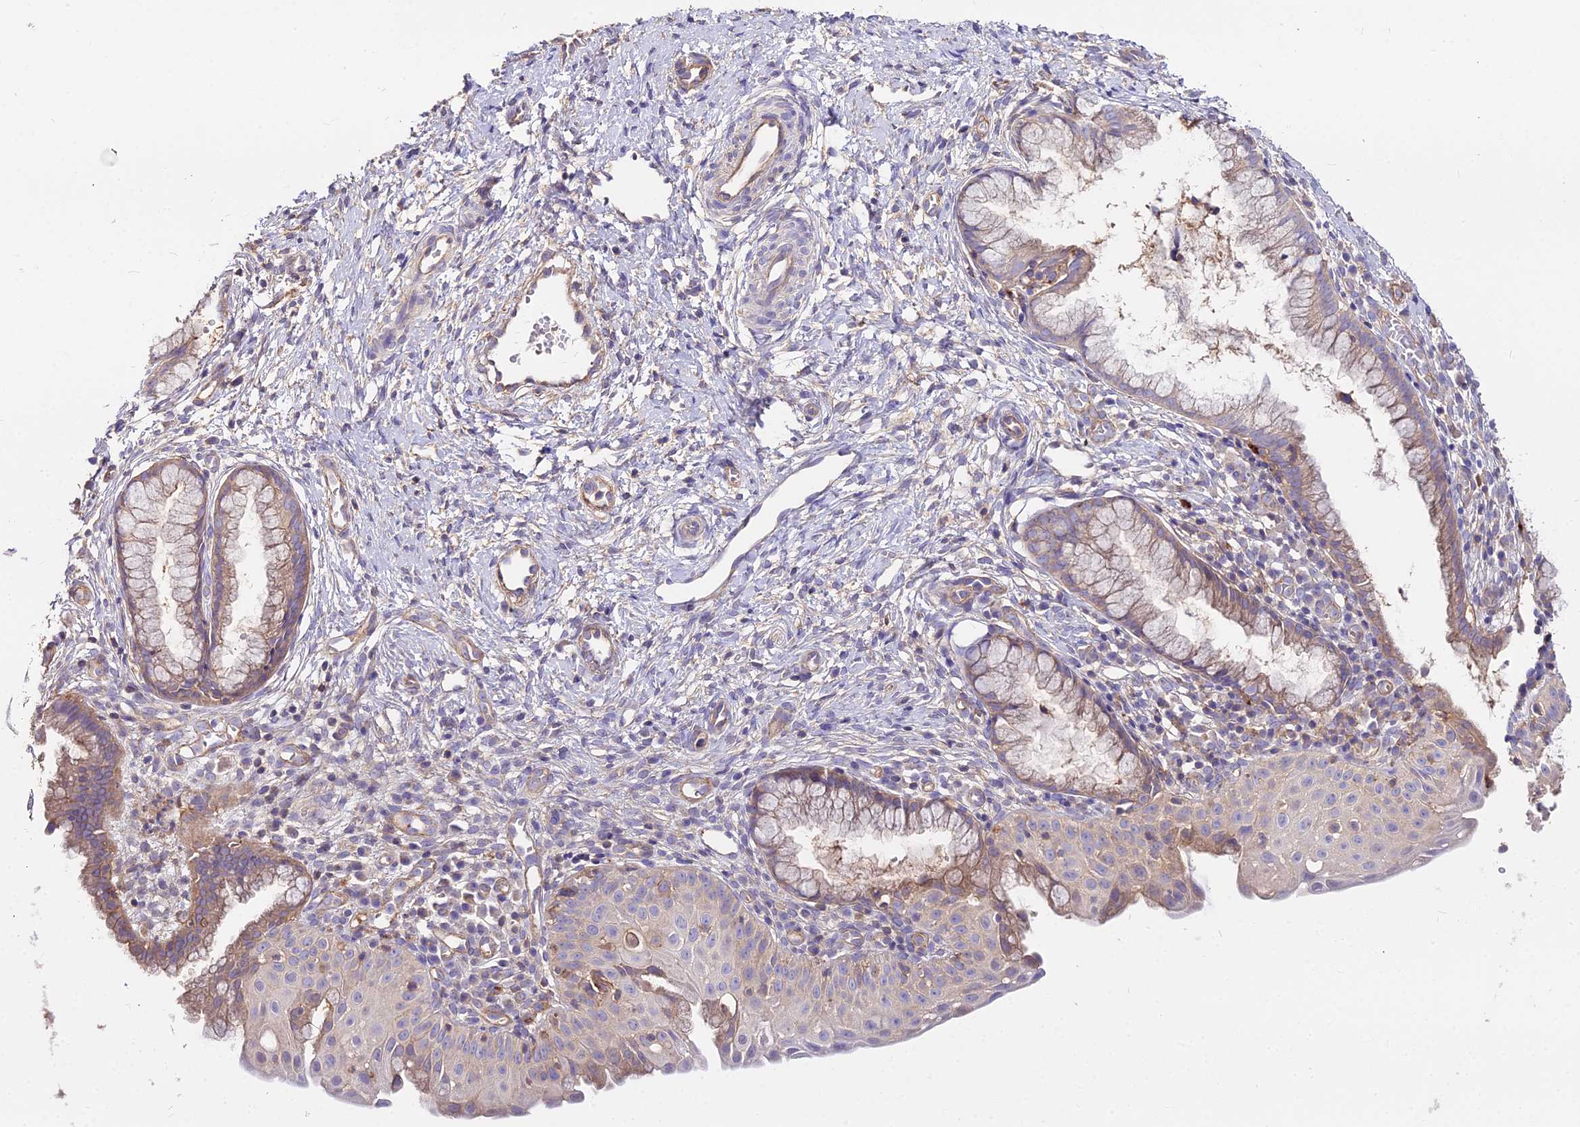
{"staining": {"intensity": "weak", "quantity": "25%-75%", "location": "cytoplasmic/membranous"}, "tissue": "cervix", "cell_type": "Glandular cells", "image_type": "normal", "snomed": [{"axis": "morphology", "description": "Normal tissue, NOS"}, {"axis": "topography", "description": "Cervix"}], "caption": "Unremarkable cervix was stained to show a protein in brown. There is low levels of weak cytoplasmic/membranous positivity in approximately 25%-75% of glandular cells.", "gene": "GLYAT", "patient": {"sex": "female", "age": 36}}